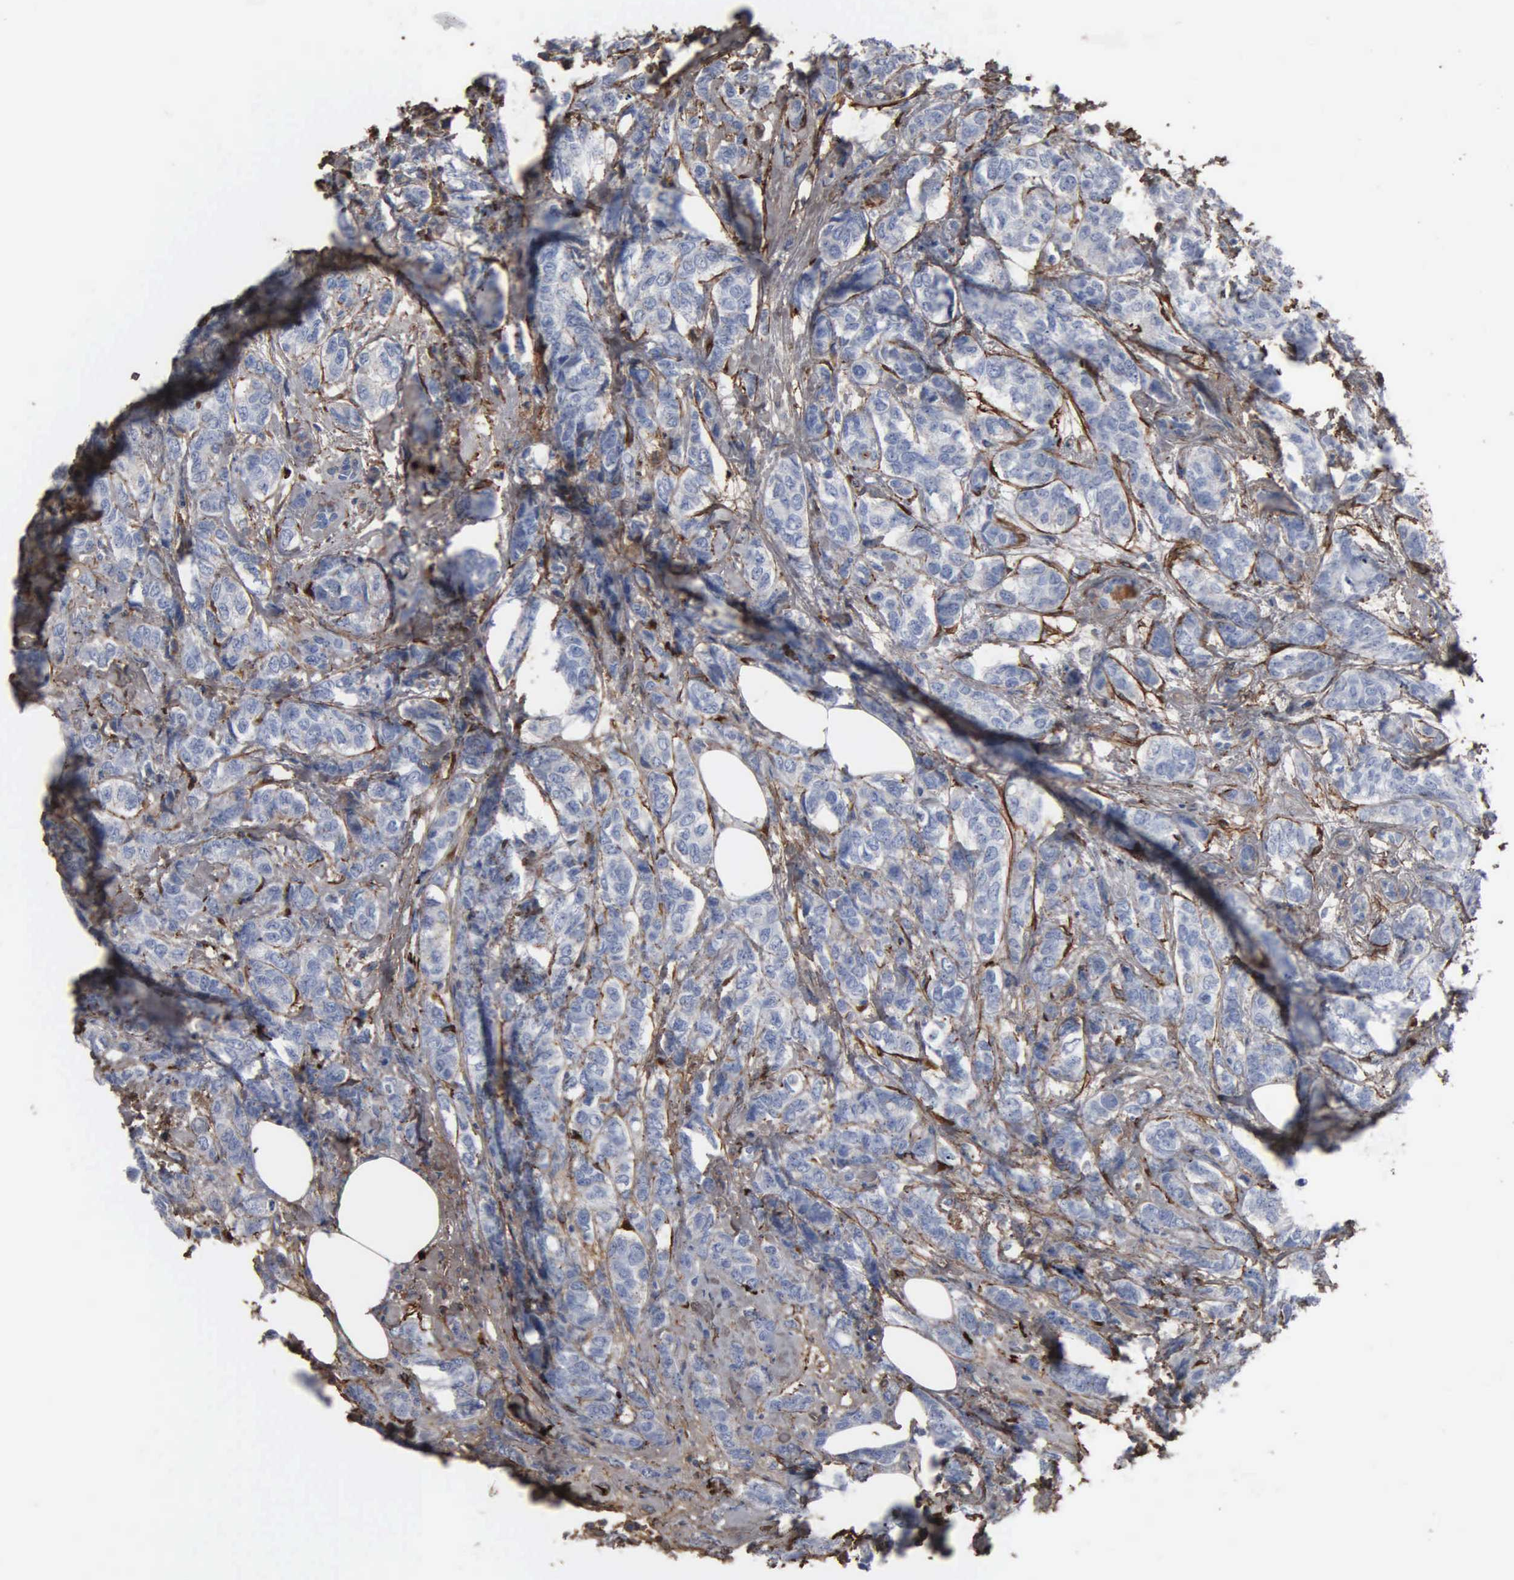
{"staining": {"intensity": "moderate", "quantity": "25%-75%", "location": "cytoplasmic/membranous"}, "tissue": "breast cancer", "cell_type": "Tumor cells", "image_type": "cancer", "snomed": [{"axis": "morphology", "description": "Lobular carcinoma"}, {"axis": "topography", "description": "Breast"}], "caption": "An IHC histopathology image of tumor tissue is shown. Protein staining in brown highlights moderate cytoplasmic/membranous positivity in breast cancer (lobular carcinoma) within tumor cells.", "gene": "FN1", "patient": {"sex": "female", "age": 60}}